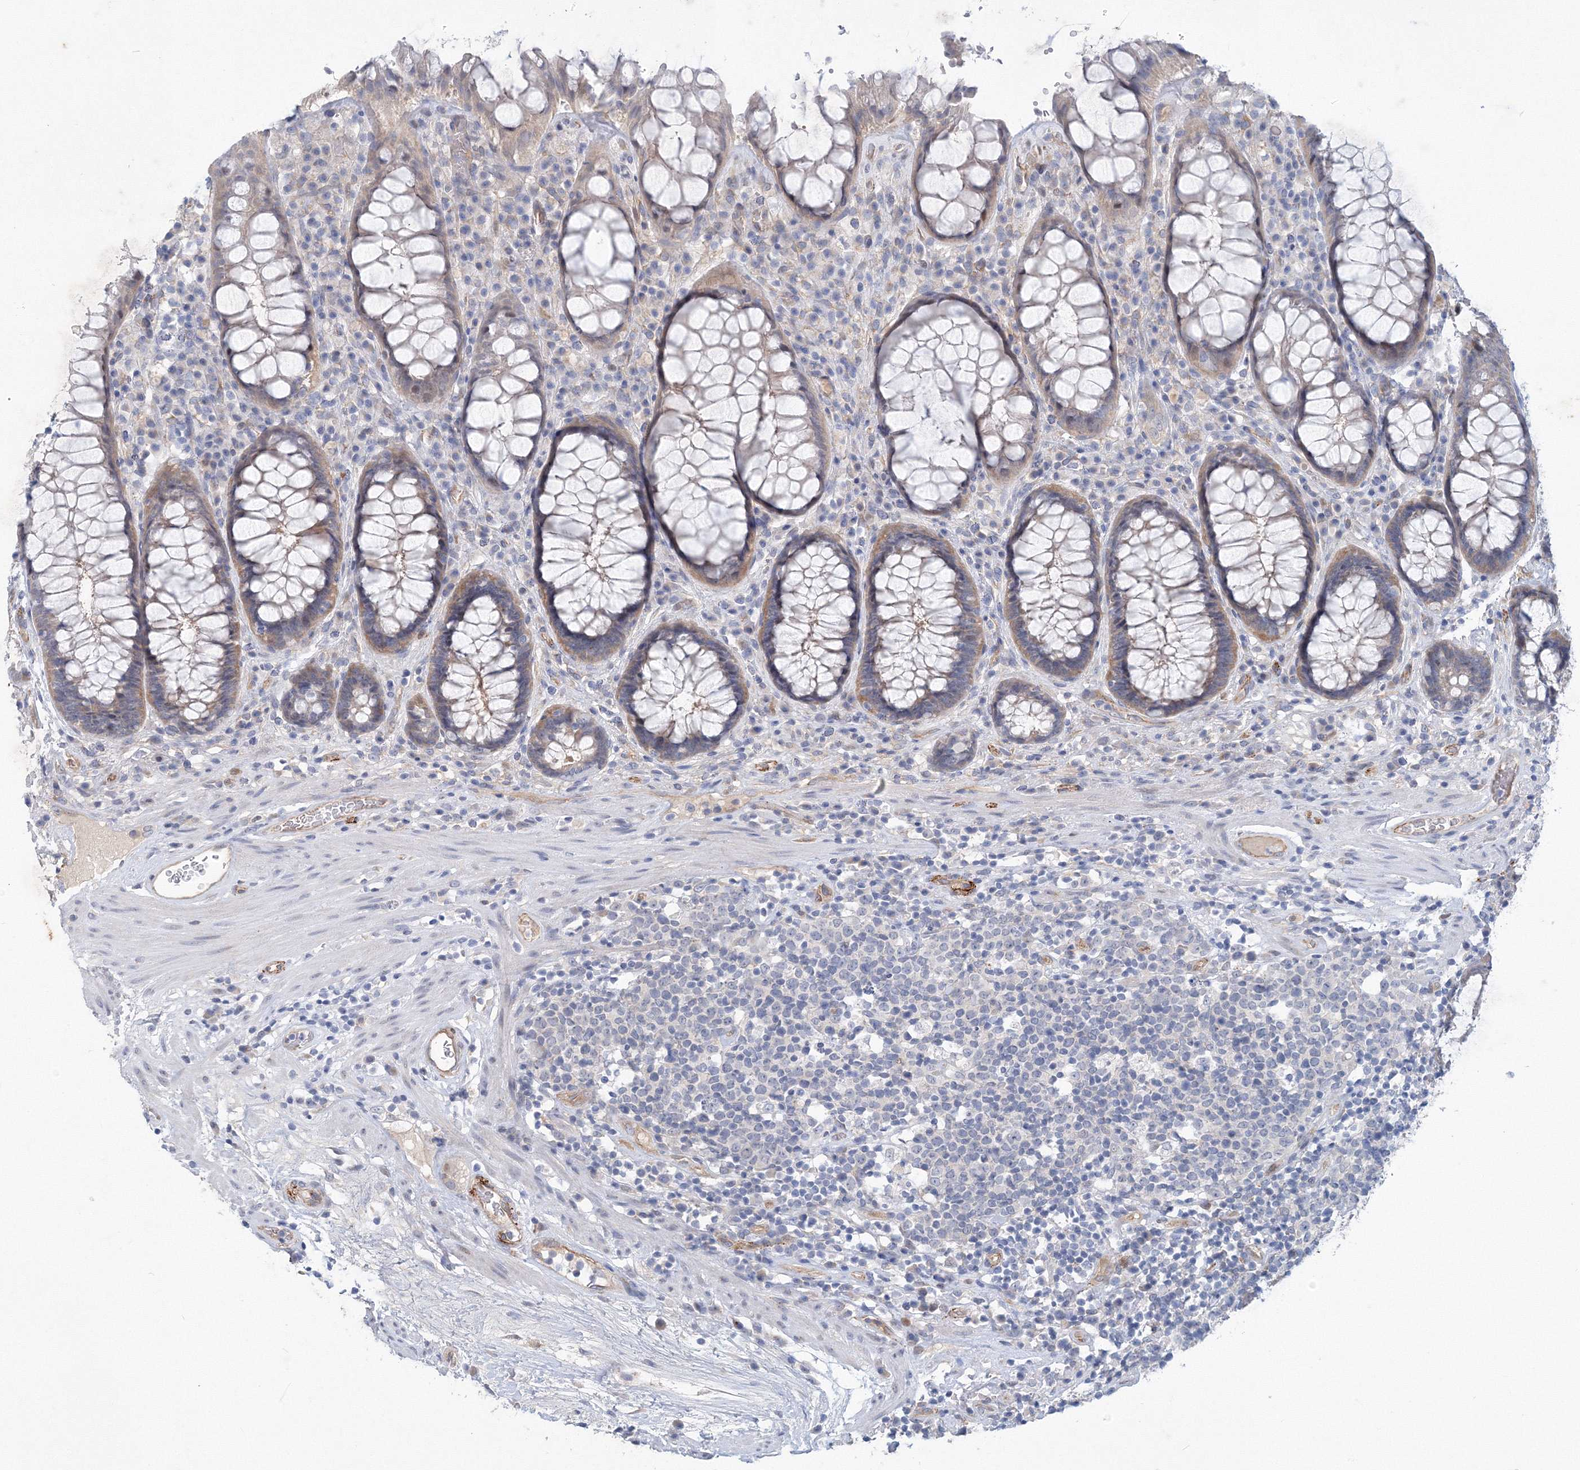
{"staining": {"intensity": "weak", "quantity": ">75%", "location": "cytoplasmic/membranous"}, "tissue": "rectum", "cell_type": "Glandular cells", "image_type": "normal", "snomed": [{"axis": "morphology", "description": "Normal tissue, NOS"}, {"axis": "topography", "description": "Rectum"}], "caption": "A brown stain labels weak cytoplasmic/membranous staining of a protein in glandular cells of benign rectum. (IHC, brightfield microscopy, high magnification).", "gene": "TANC1", "patient": {"sex": "male", "age": 64}}